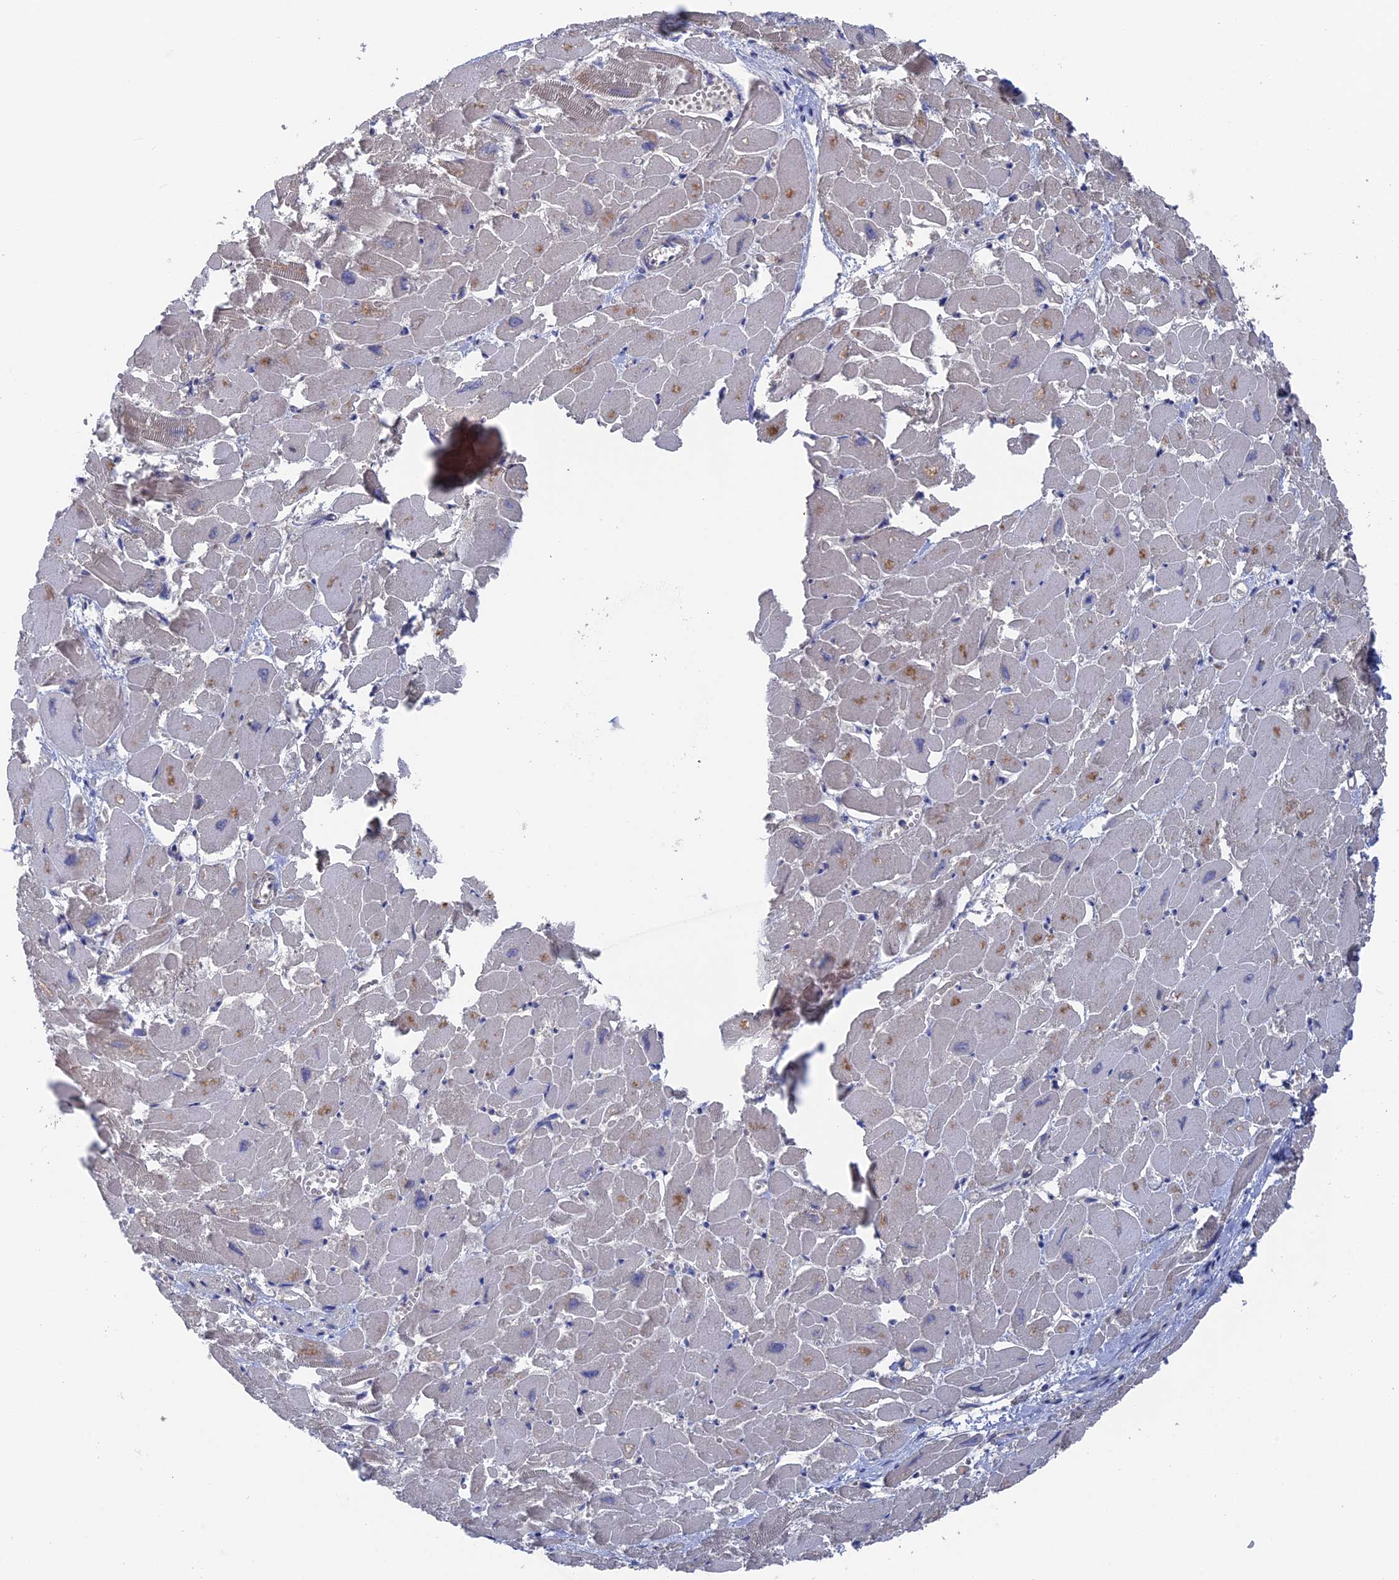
{"staining": {"intensity": "negative", "quantity": "none", "location": "none"}, "tissue": "heart muscle", "cell_type": "Cardiomyocytes", "image_type": "normal", "snomed": [{"axis": "morphology", "description": "Normal tissue, NOS"}, {"axis": "topography", "description": "Heart"}], "caption": "High magnification brightfield microscopy of unremarkable heart muscle stained with DAB (3,3'-diaminobenzidine) (brown) and counterstained with hematoxylin (blue): cardiomyocytes show no significant positivity. (DAB (3,3'-diaminobenzidine) IHC visualized using brightfield microscopy, high magnification).", "gene": "NUTF2", "patient": {"sex": "male", "age": 54}}